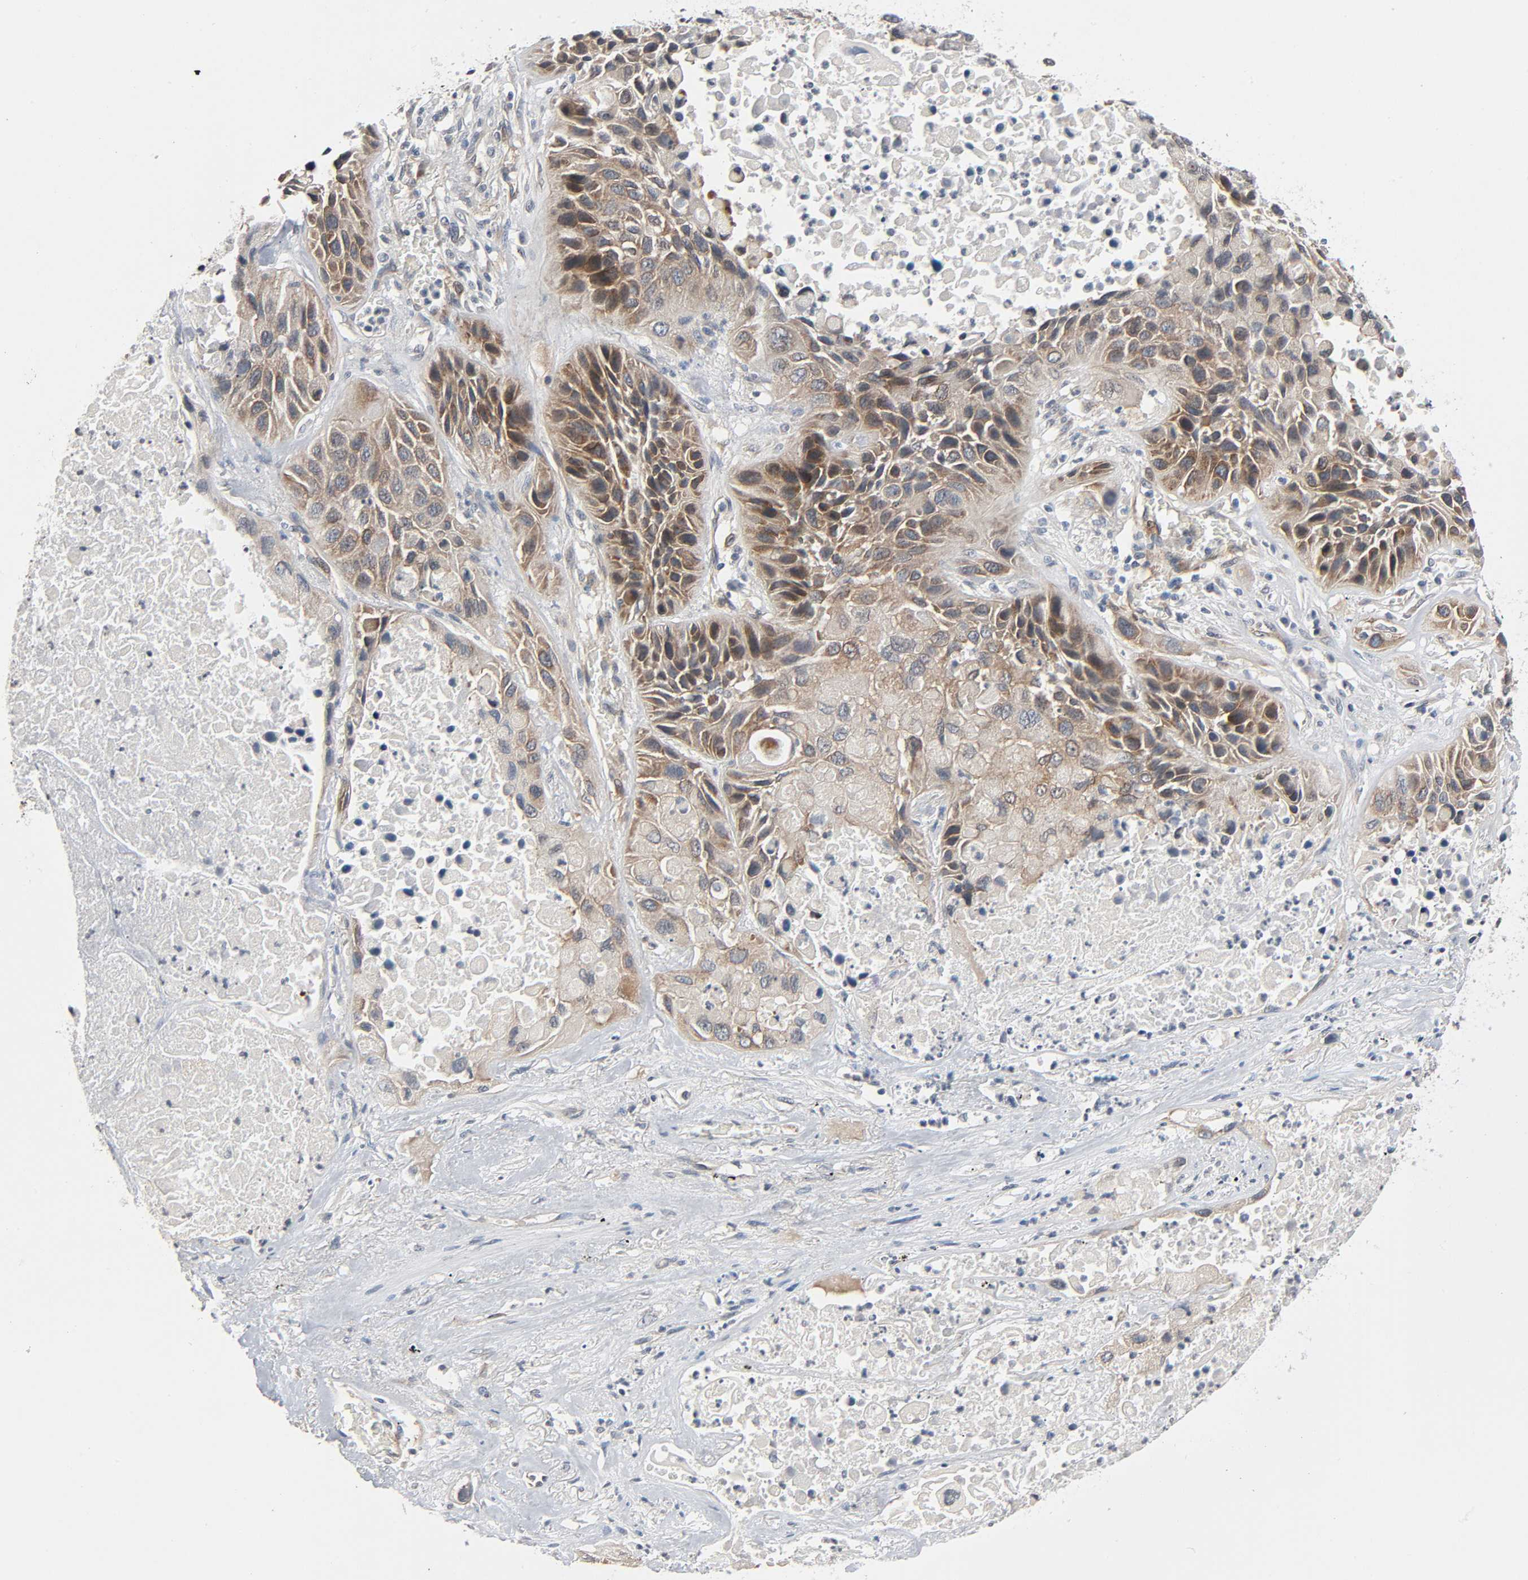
{"staining": {"intensity": "moderate", "quantity": "25%-75%", "location": "cytoplasmic/membranous"}, "tissue": "lung cancer", "cell_type": "Tumor cells", "image_type": "cancer", "snomed": [{"axis": "morphology", "description": "Squamous cell carcinoma, NOS"}, {"axis": "topography", "description": "Lung"}], "caption": "Lung cancer (squamous cell carcinoma) stained with a brown dye shows moderate cytoplasmic/membranous positive positivity in about 25%-75% of tumor cells.", "gene": "PTK2", "patient": {"sex": "female", "age": 76}}